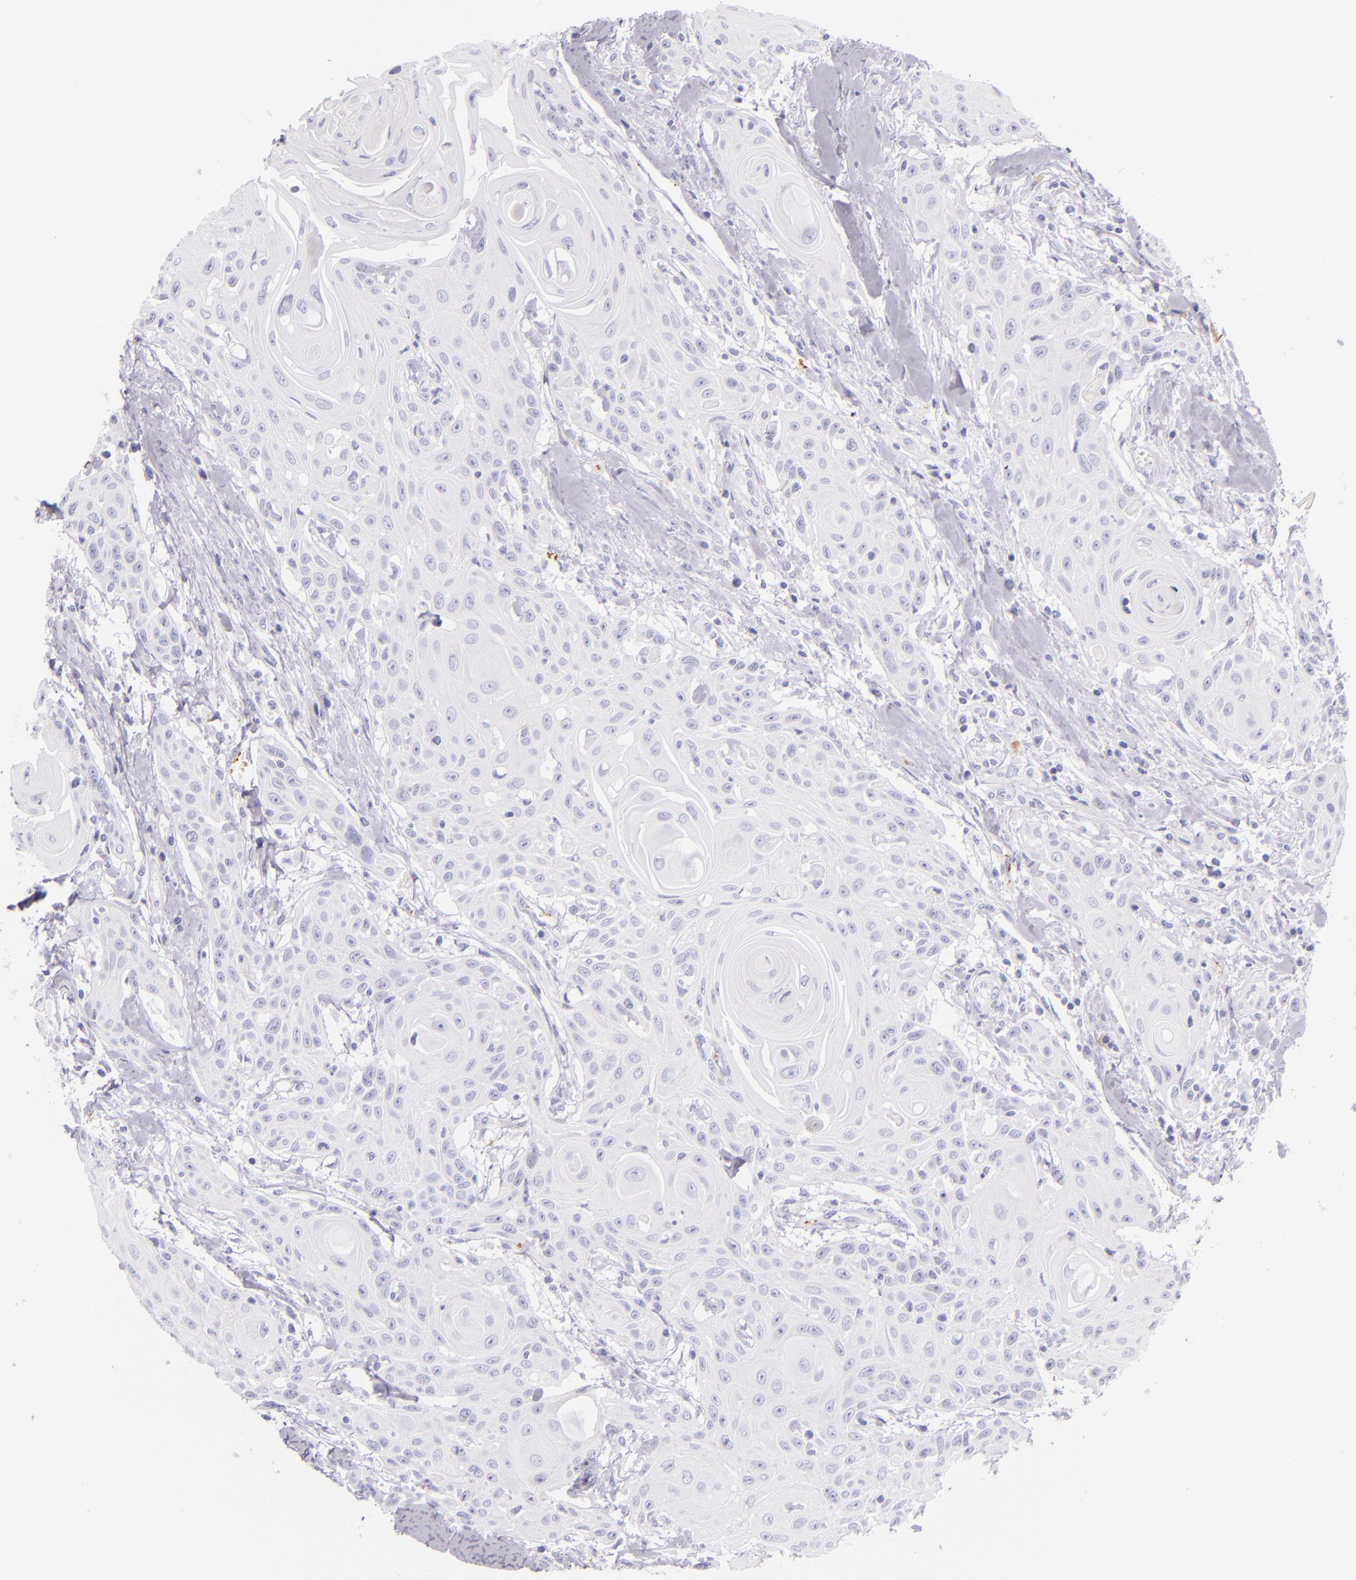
{"staining": {"intensity": "negative", "quantity": "none", "location": "none"}, "tissue": "head and neck cancer", "cell_type": "Tumor cells", "image_type": "cancer", "snomed": [{"axis": "morphology", "description": "Squamous cell carcinoma, NOS"}, {"axis": "morphology", "description": "Squamous cell carcinoma, metastatic, NOS"}, {"axis": "topography", "description": "Lymph node"}, {"axis": "topography", "description": "Salivary gland"}, {"axis": "topography", "description": "Head-Neck"}], "caption": "Immunohistochemistry (IHC) of human head and neck metastatic squamous cell carcinoma shows no positivity in tumor cells.", "gene": "SELP", "patient": {"sex": "female", "age": 74}}